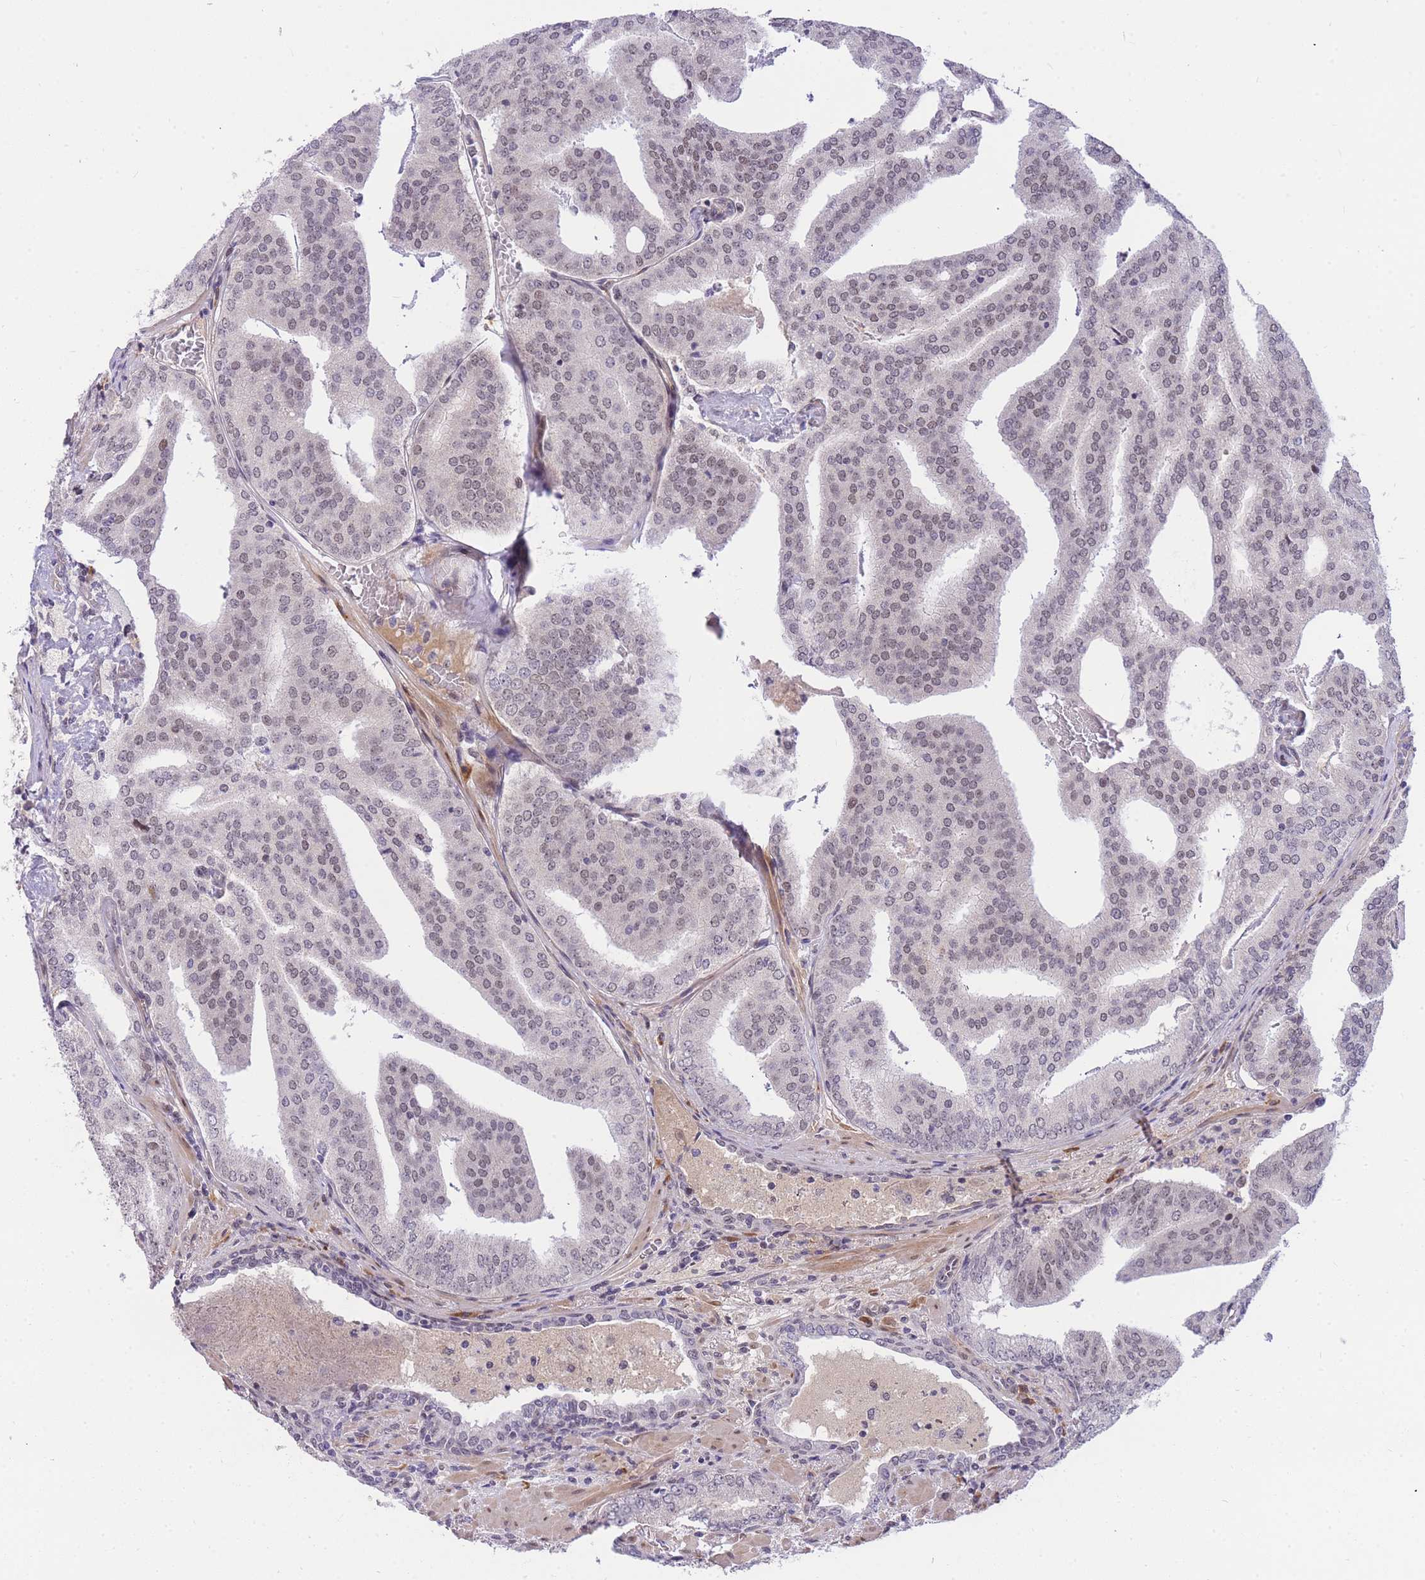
{"staining": {"intensity": "moderate", "quantity": "25%-75%", "location": "nuclear"}, "tissue": "prostate cancer", "cell_type": "Tumor cells", "image_type": "cancer", "snomed": [{"axis": "morphology", "description": "Adenocarcinoma, High grade"}, {"axis": "topography", "description": "Prostate"}], "caption": "Prostate cancer stained for a protein (brown) displays moderate nuclear positive staining in about 25%-75% of tumor cells.", "gene": "TLE2", "patient": {"sex": "male", "age": 68}}